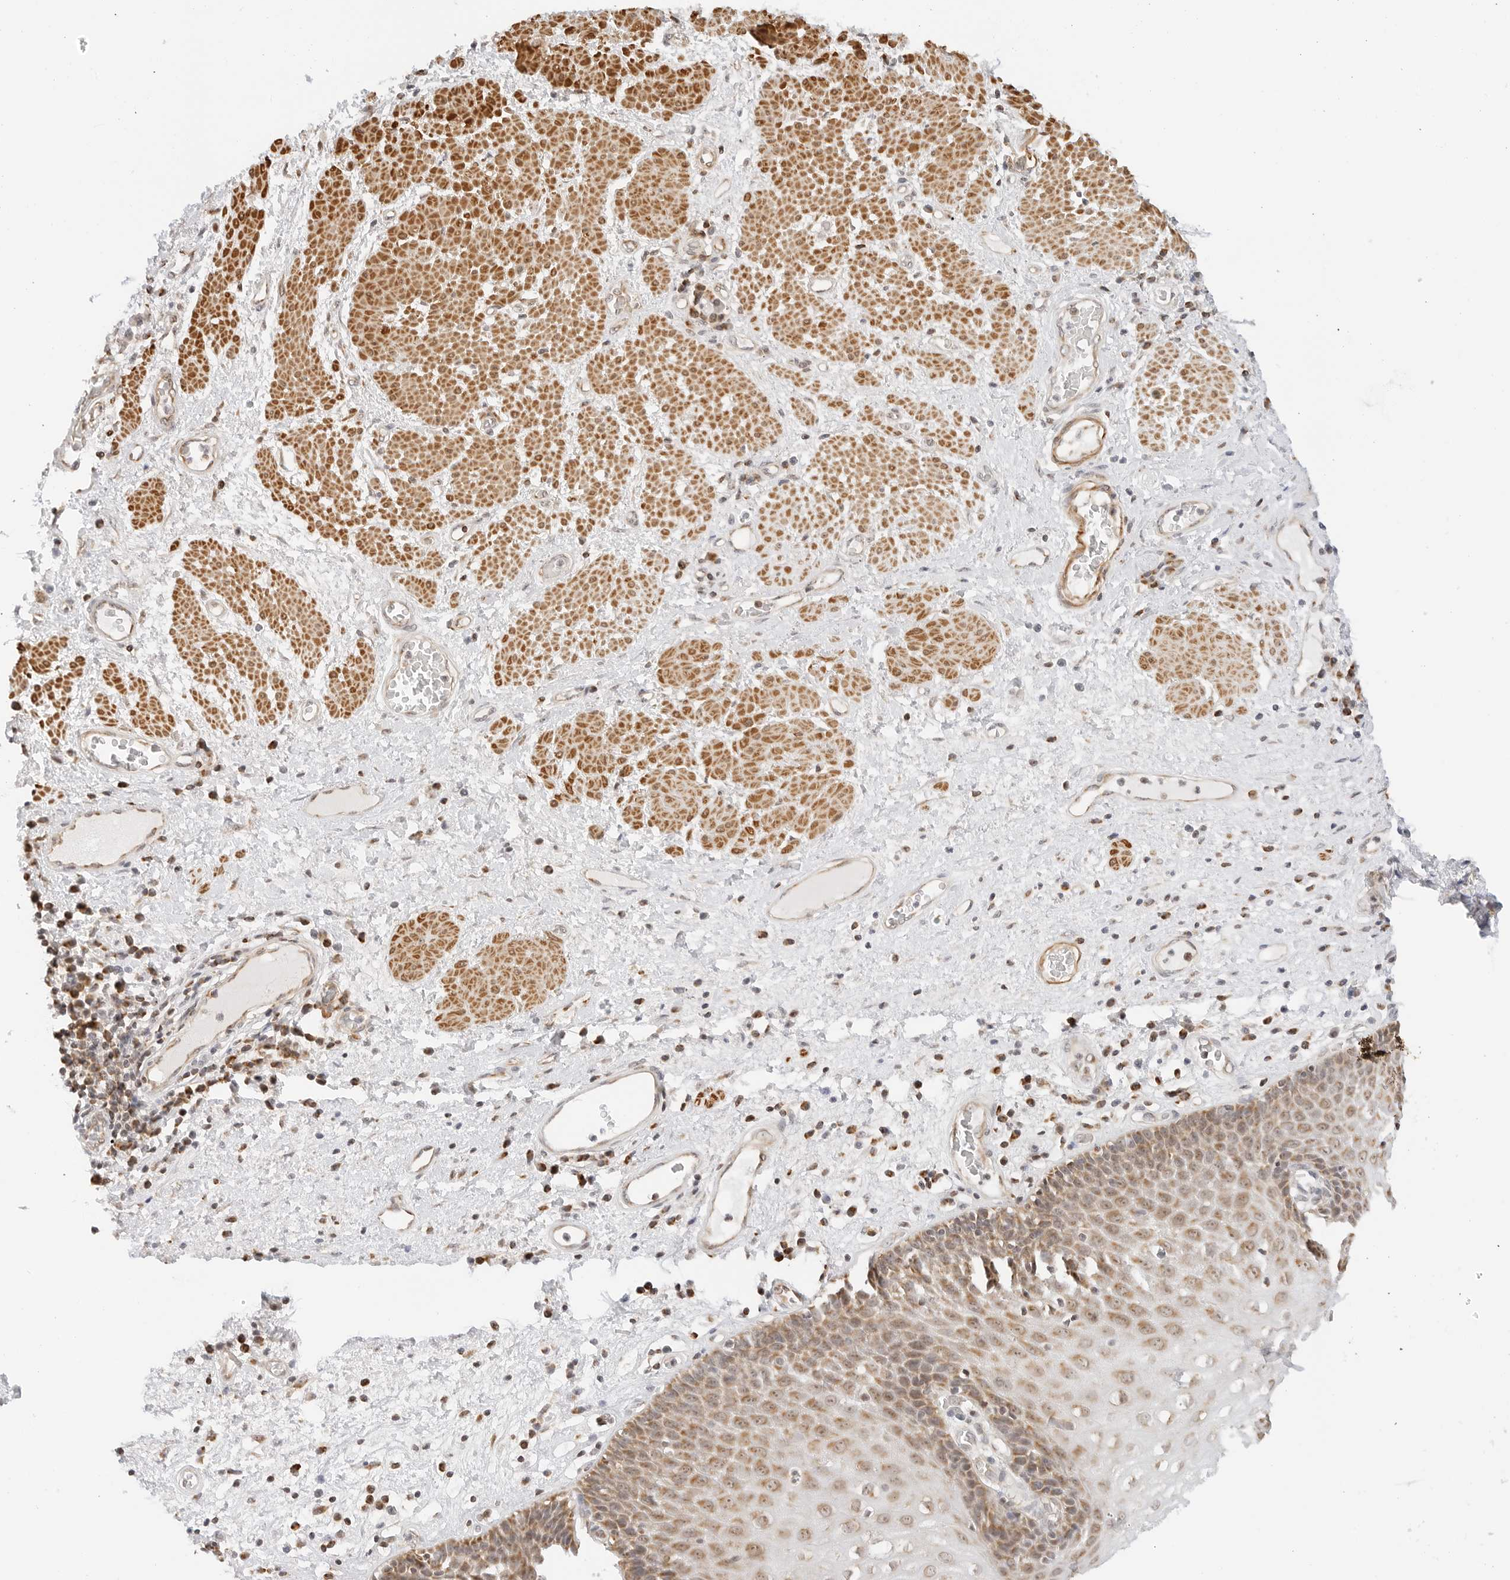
{"staining": {"intensity": "moderate", "quantity": "25%-75%", "location": "cytoplasmic/membranous,nuclear"}, "tissue": "esophagus", "cell_type": "Squamous epithelial cells", "image_type": "normal", "snomed": [{"axis": "morphology", "description": "Normal tissue, NOS"}, {"axis": "morphology", "description": "Adenocarcinoma, NOS"}, {"axis": "topography", "description": "Esophagus"}], "caption": "Immunohistochemistry (DAB (3,3'-diaminobenzidine)) staining of benign esophagus shows moderate cytoplasmic/membranous,nuclear protein staining in approximately 25%-75% of squamous epithelial cells.", "gene": "GORAB", "patient": {"sex": "male", "age": 62}}